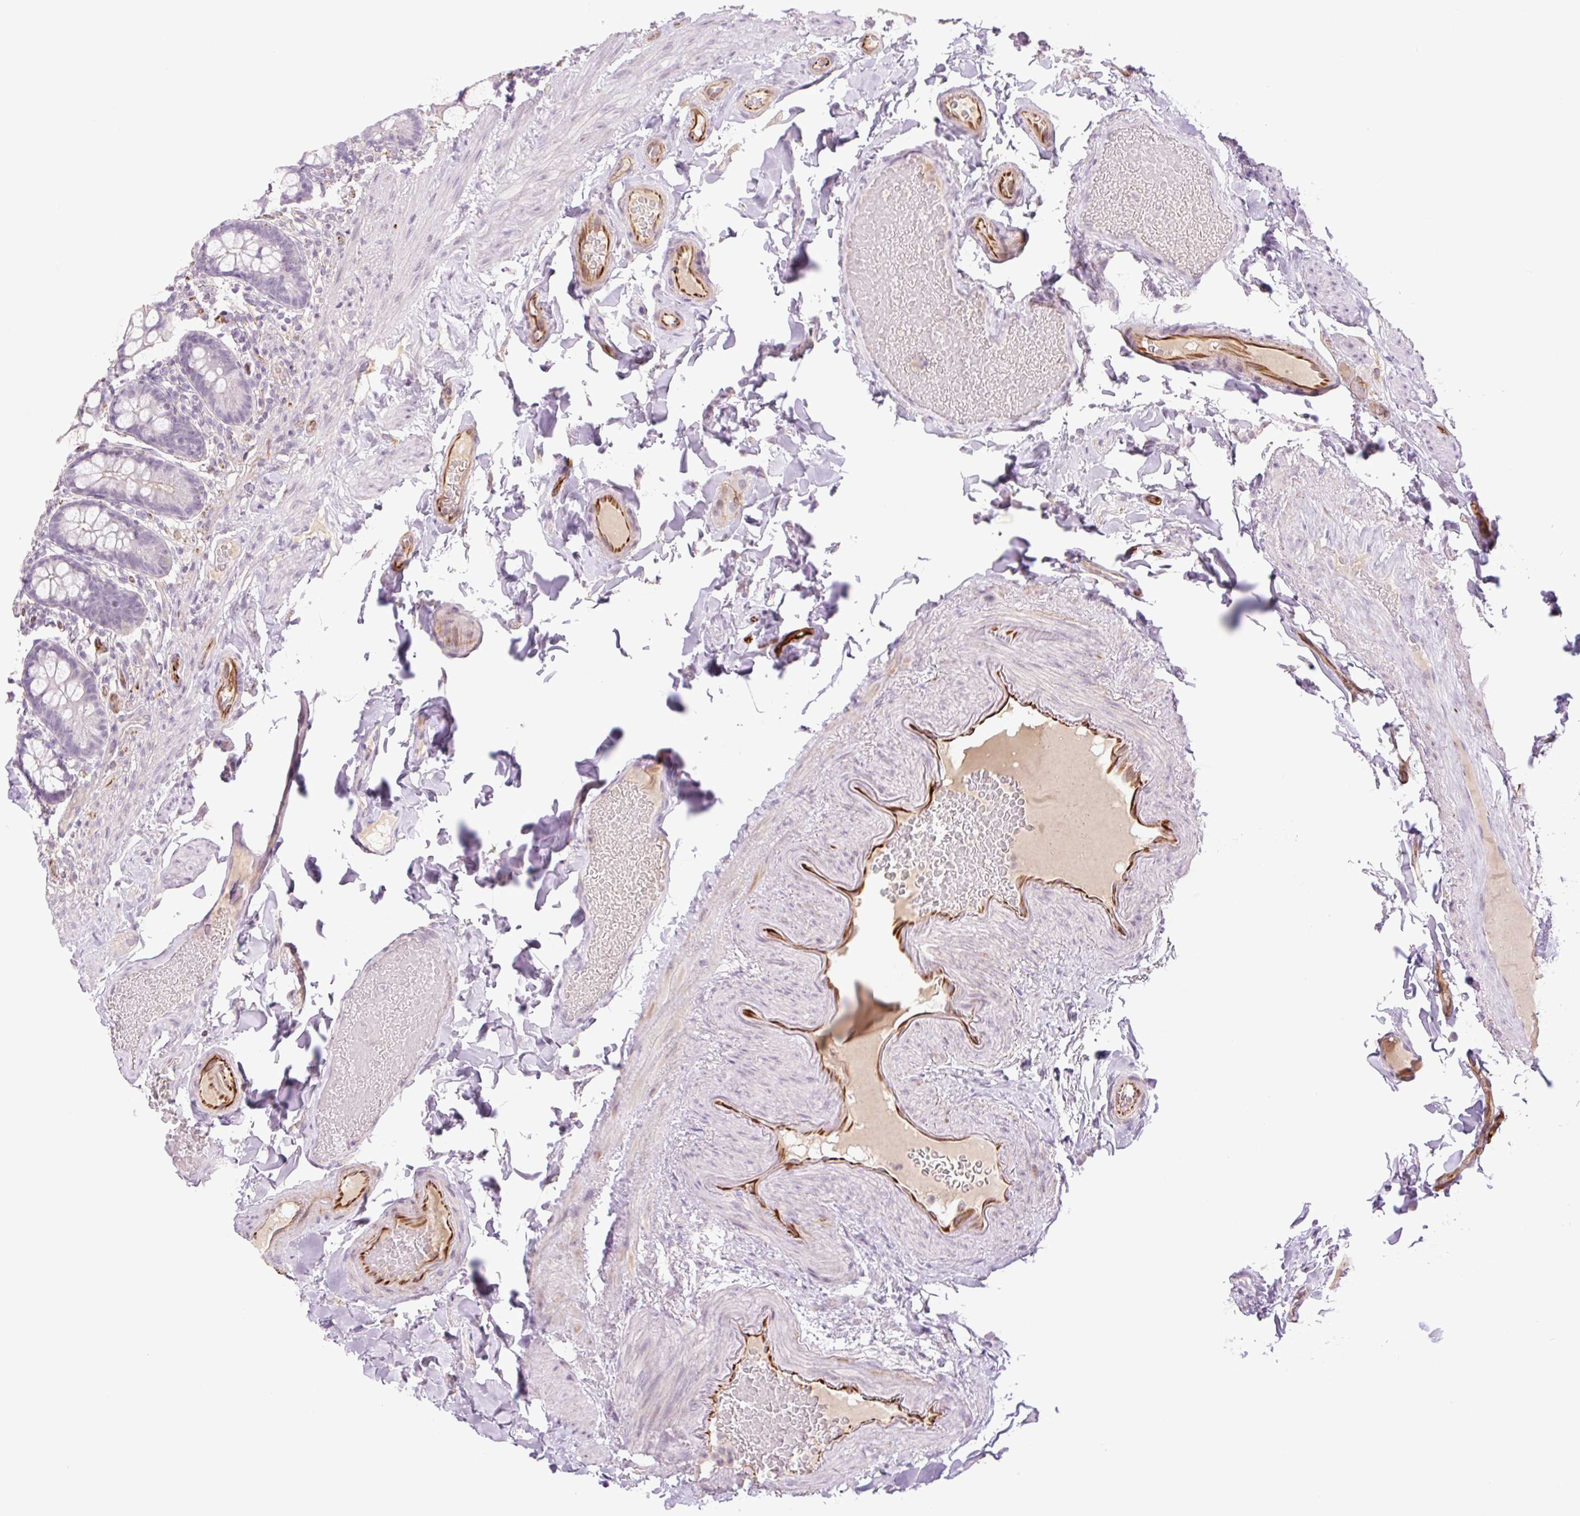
{"staining": {"intensity": "weak", "quantity": "25%-75%", "location": "cytoplasmic/membranous"}, "tissue": "small intestine", "cell_type": "Glandular cells", "image_type": "normal", "snomed": [{"axis": "morphology", "description": "Normal tissue, NOS"}, {"axis": "topography", "description": "Small intestine"}], "caption": "Unremarkable small intestine was stained to show a protein in brown. There is low levels of weak cytoplasmic/membranous staining in approximately 25%-75% of glandular cells. (DAB (3,3'-diaminobenzidine) IHC, brown staining for protein, blue staining for nuclei).", "gene": "ZFYVE21", "patient": {"sex": "male", "age": 70}}